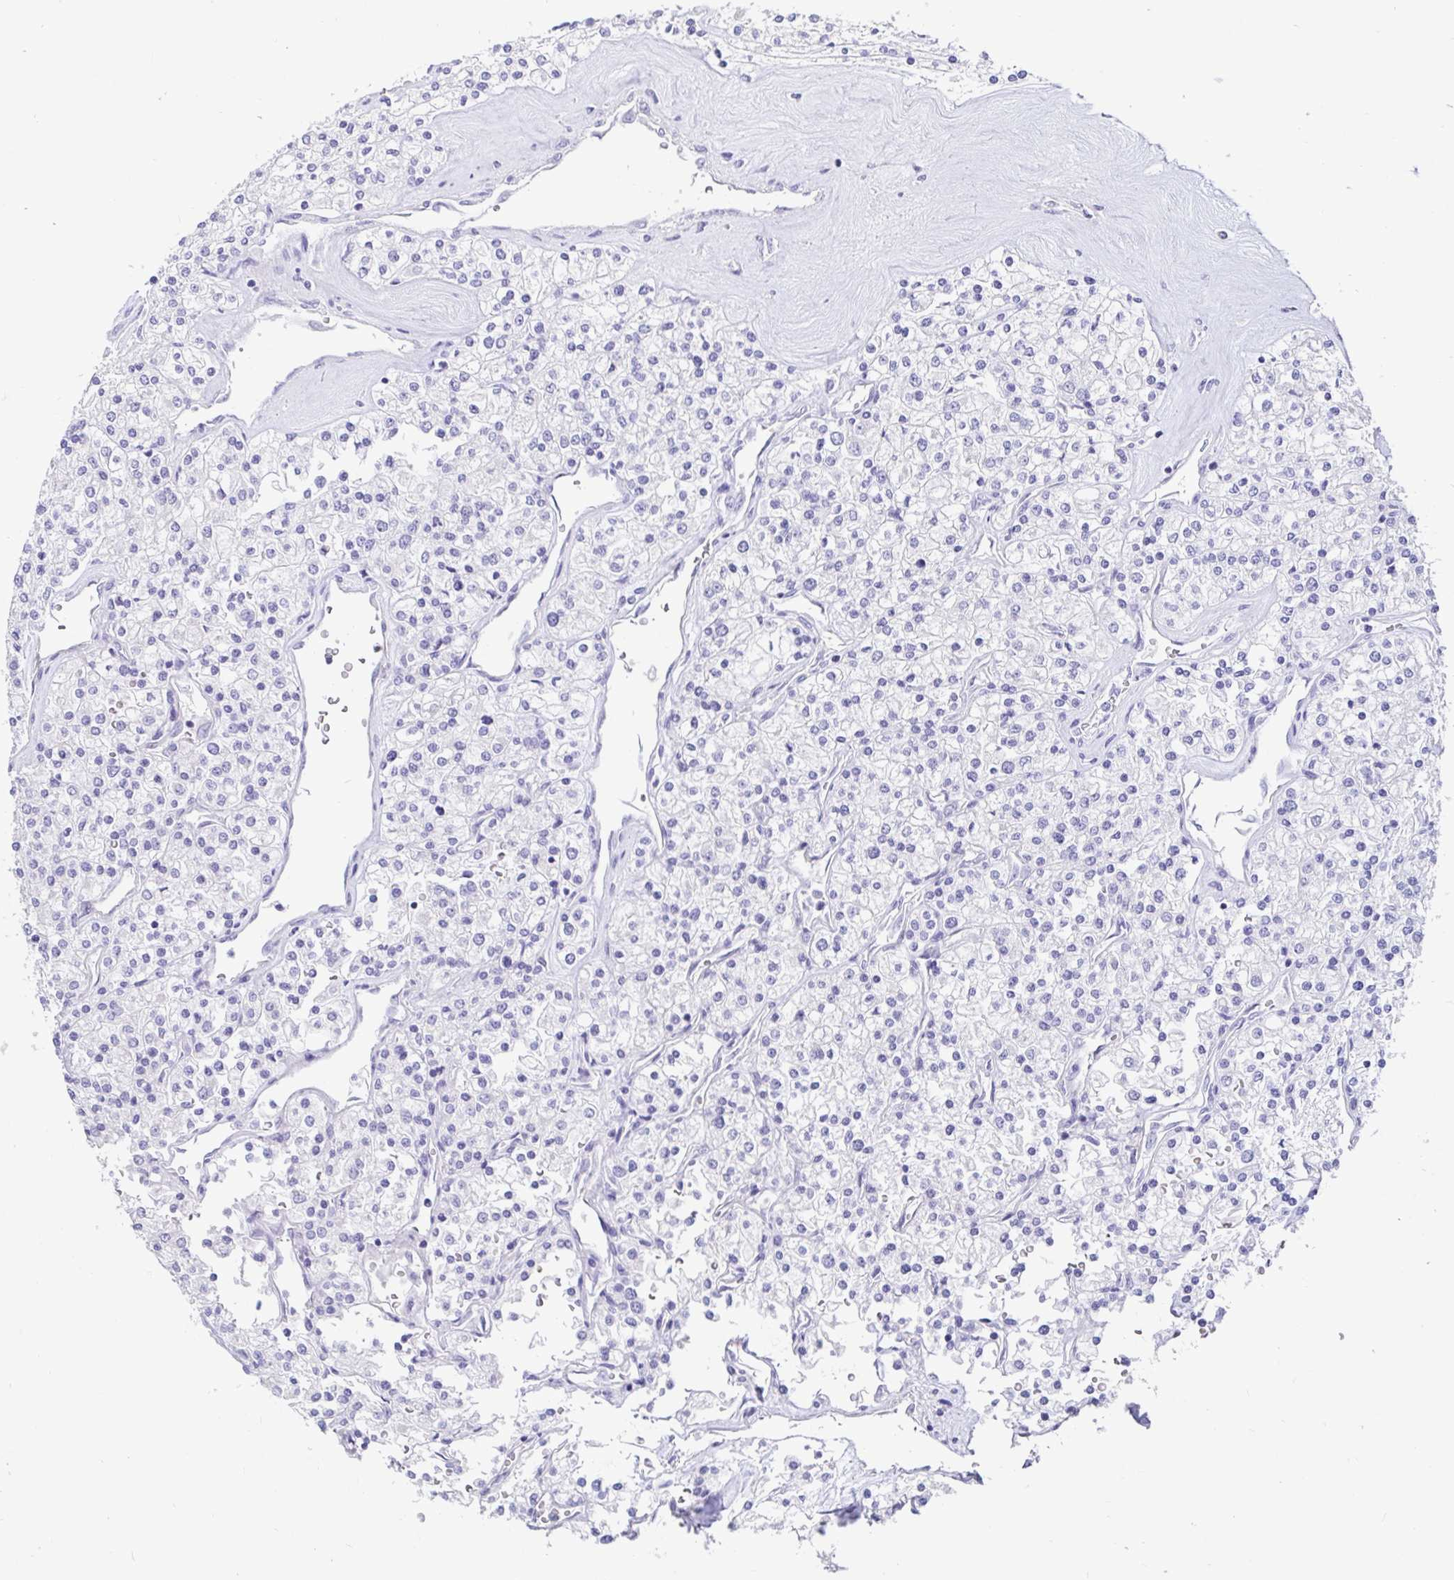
{"staining": {"intensity": "negative", "quantity": "none", "location": "none"}, "tissue": "renal cancer", "cell_type": "Tumor cells", "image_type": "cancer", "snomed": [{"axis": "morphology", "description": "Adenocarcinoma, NOS"}, {"axis": "topography", "description": "Kidney"}], "caption": "This is an IHC photomicrograph of renal cancer. There is no positivity in tumor cells.", "gene": "ZPBP2", "patient": {"sex": "male", "age": 80}}